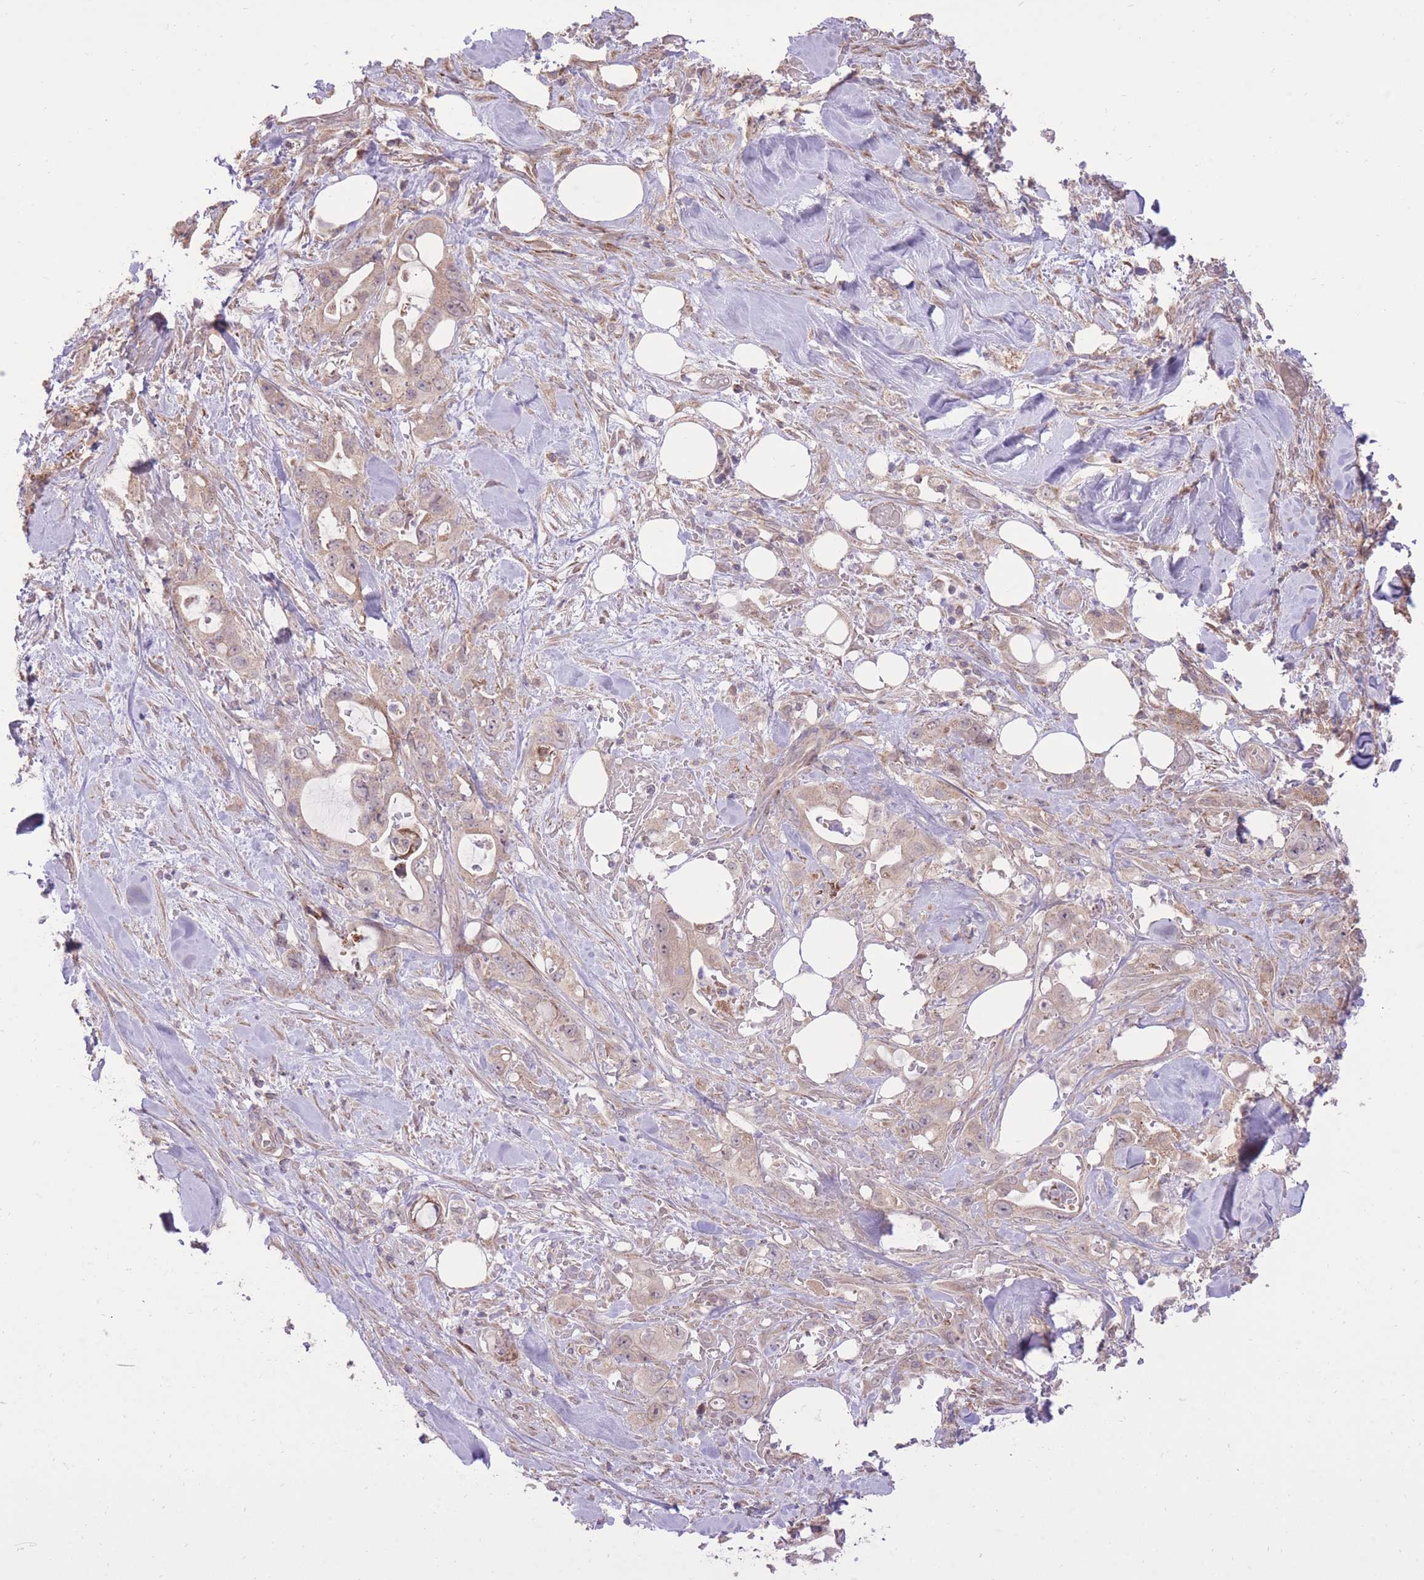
{"staining": {"intensity": "weak", "quantity": ">75%", "location": "cytoplasmic/membranous"}, "tissue": "pancreatic cancer", "cell_type": "Tumor cells", "image_type": "cancer", "snomed": [{"axis": "morphology", "description": "Adenocarcinoma, NOS"}, {"axis": "topography", "description": "Pancreas"}], "caption": "Tumor cells display low levels of weak cytoplasmic/membranous positivity in approximately >75% of cells in pancreatic adenocarcinoma.", "gene": "SLC4A4", "patient": {"sex": "female", "age": 61}}